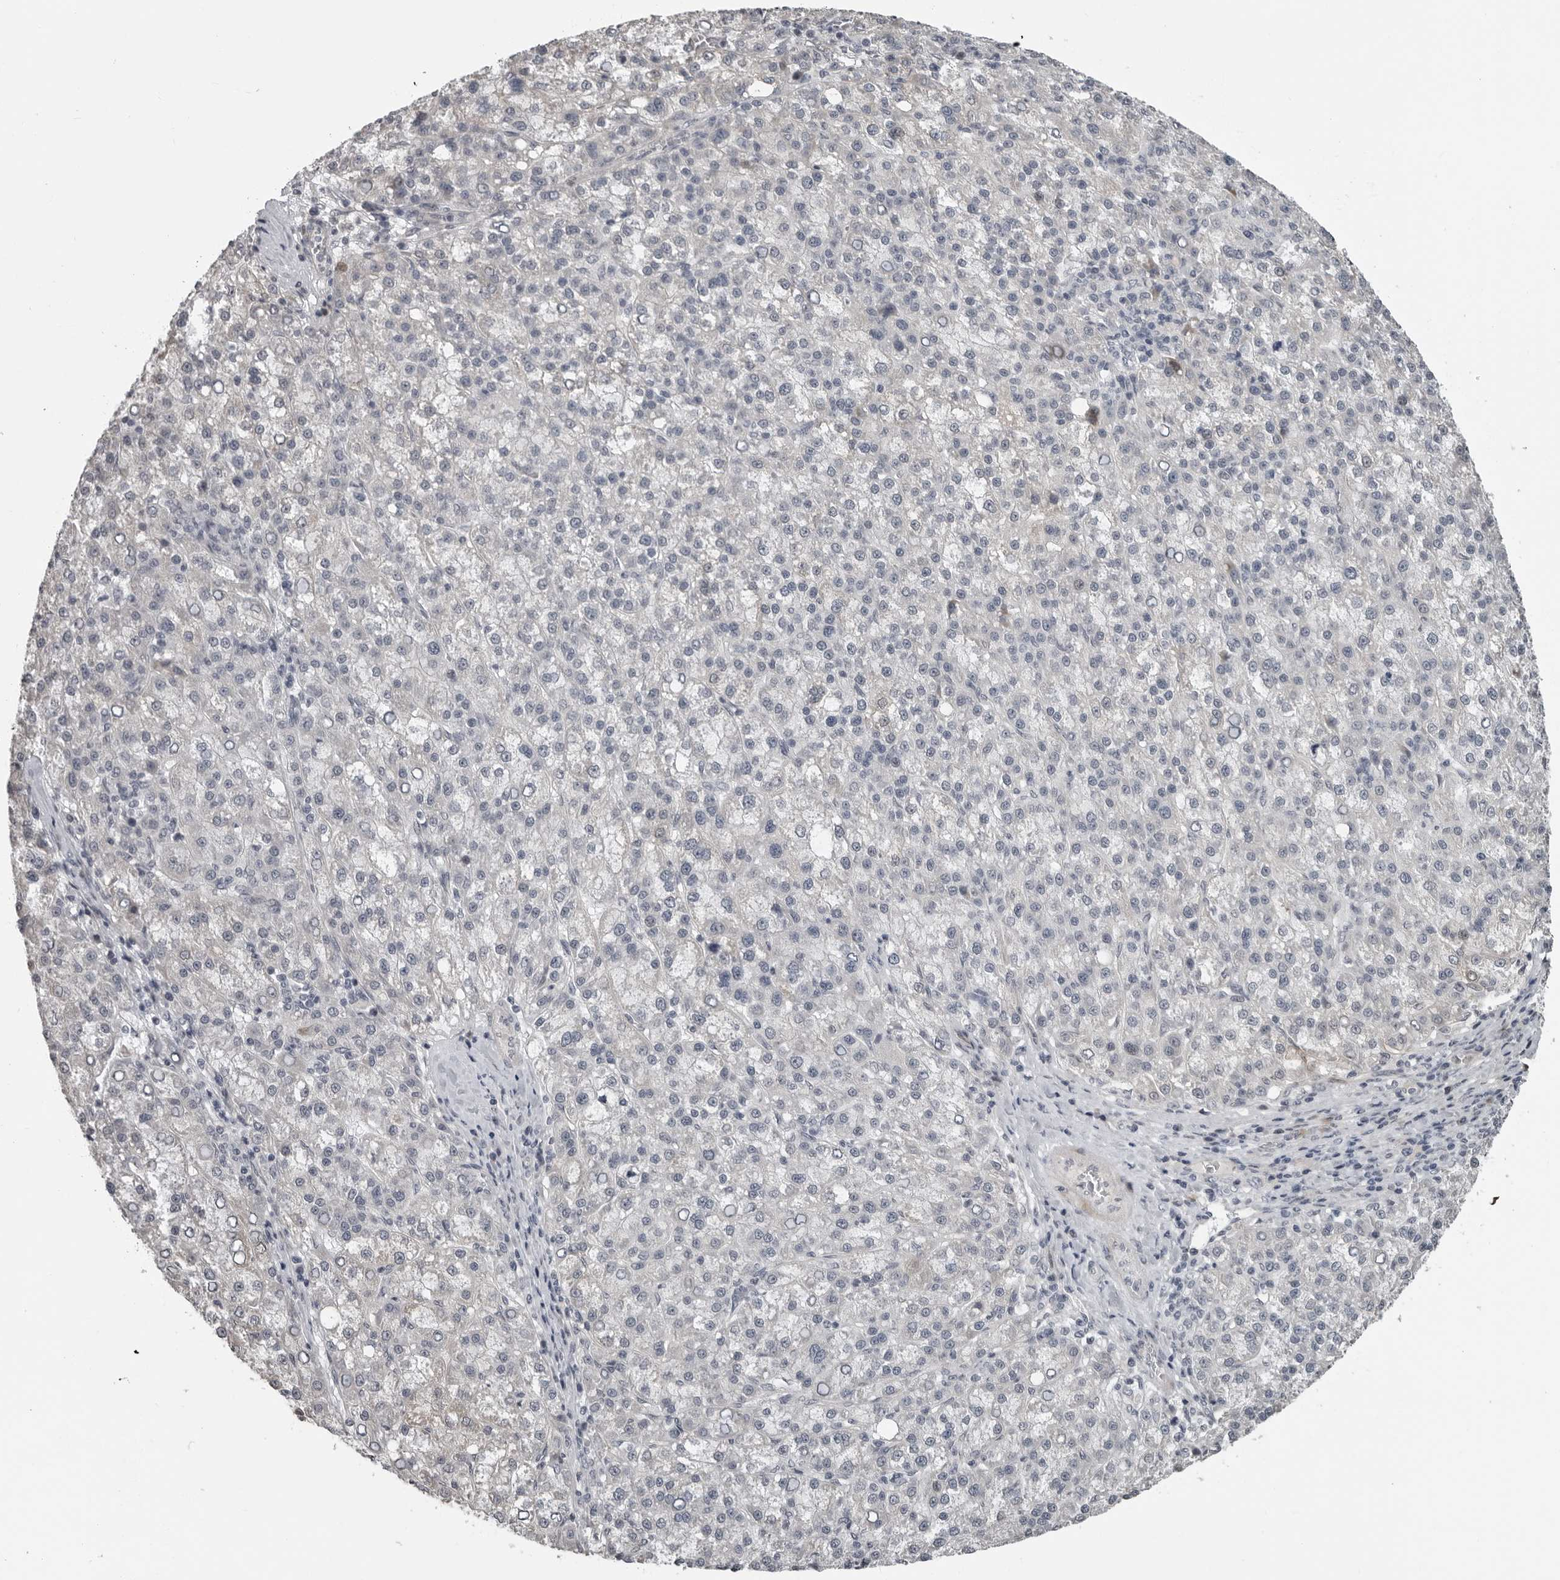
{"staining": {"intensity": "negative", "quantity": "none", "location": "none"}, "tissue": "liver cancer", "cell_type": "Tumor cells", "image_type": "cancer", "snomed": [{"axis": "morphology", "description": "Carcinoma, Hepatocellular, NOS"}, {"axis": "topography", "description": "Liver"}], "caption": "Photomicrograph shows no protein positivity in tumor cells of liver hepatocellular carcinoma tissue.", "gene": "PRRX2", "patient": {"sex": "female", "age": 58}}